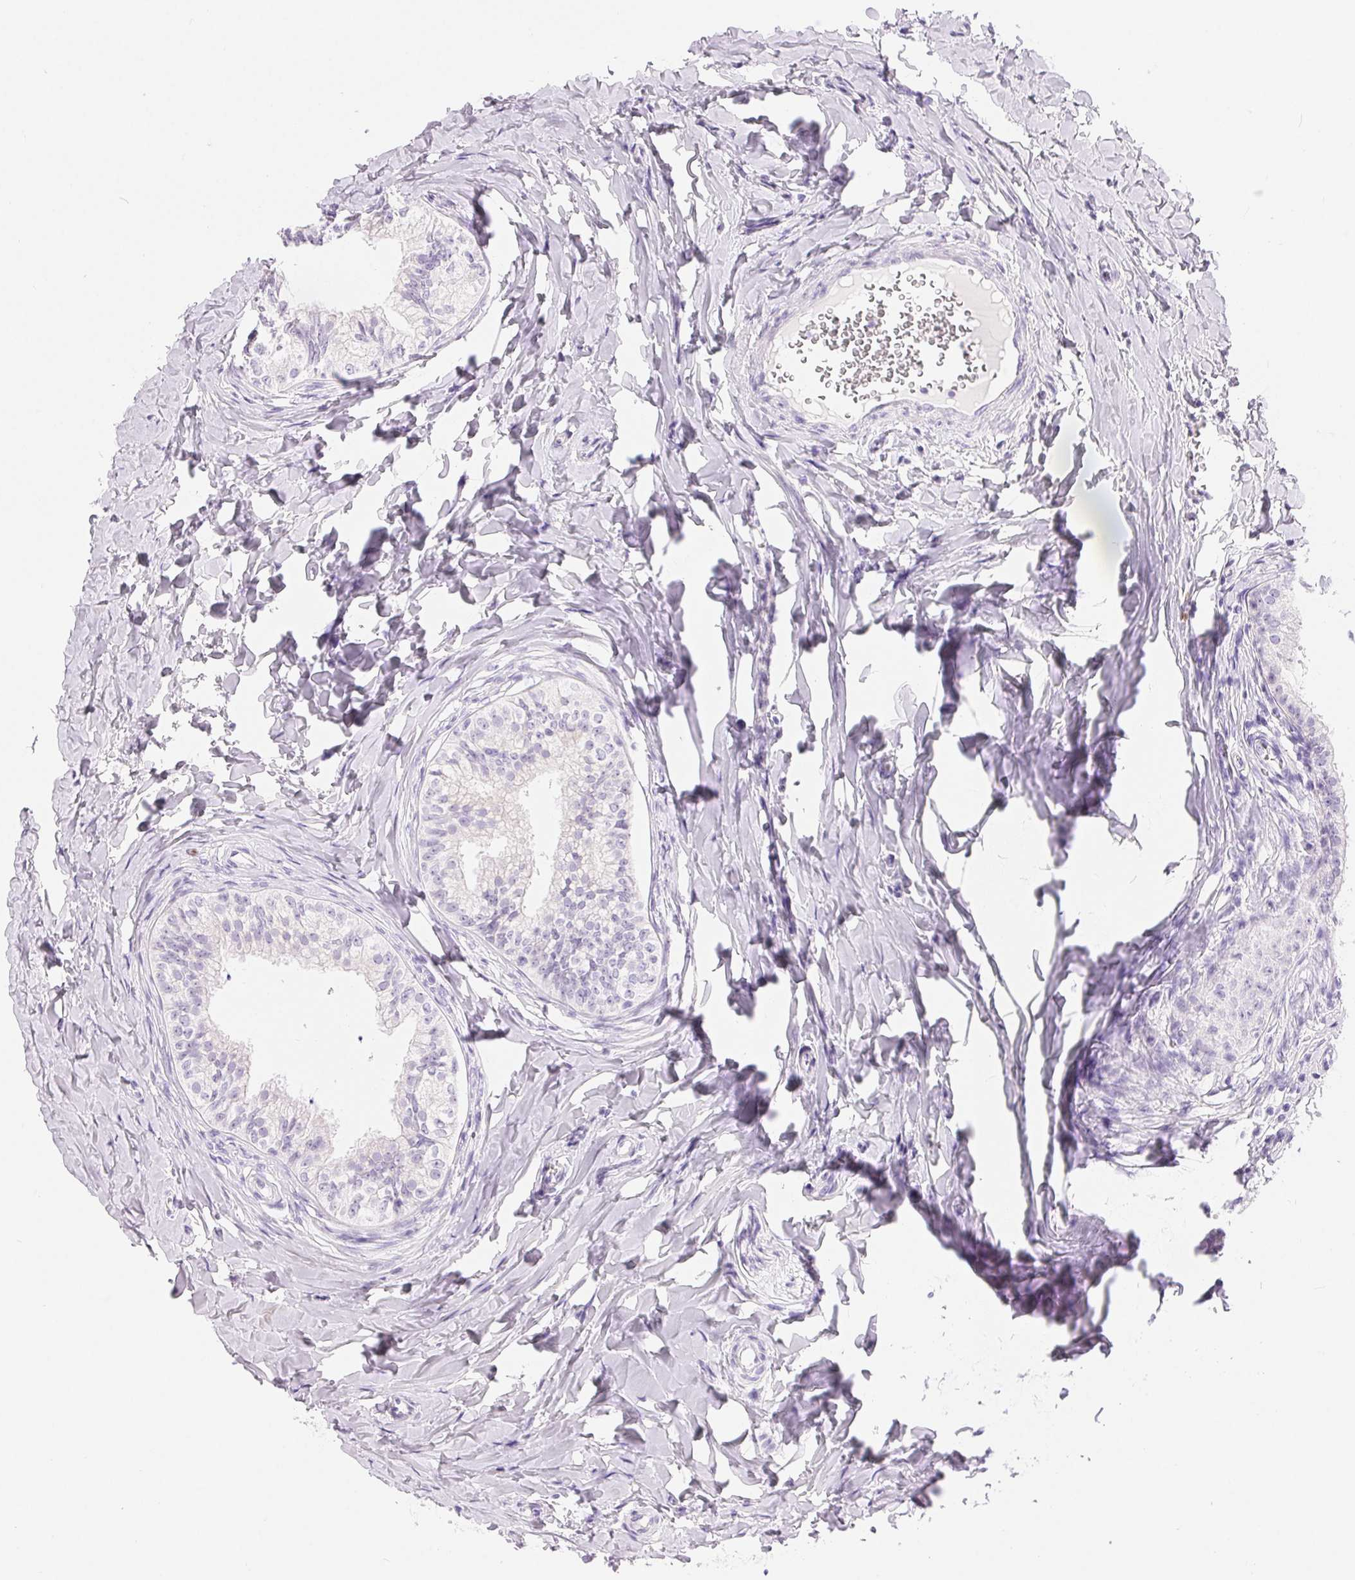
{"staining": {"intensity": "negative", "quantity": "none", "location": "none"}, "tissue": "epididymis", "cell_type": "Glandular cells", "image_type": "normal", "snomed": [{"axis": "morphology", "description": "Normal tissue, NOS"}, {"axis": "topography", "description": "Epididymis"}], "caption": "This photomicrograph is of unremarkable epididymis stained with immunohistochemistry (IHC) to label a protein in brown with the nuclei are counter-stained blue. There is no positivity in glandular cells. (DAB immunohistochemistry (IHC) with hematoxylin counter stain).", "gene": "XDH", "patient": {"sex": "male", "age": 24}}